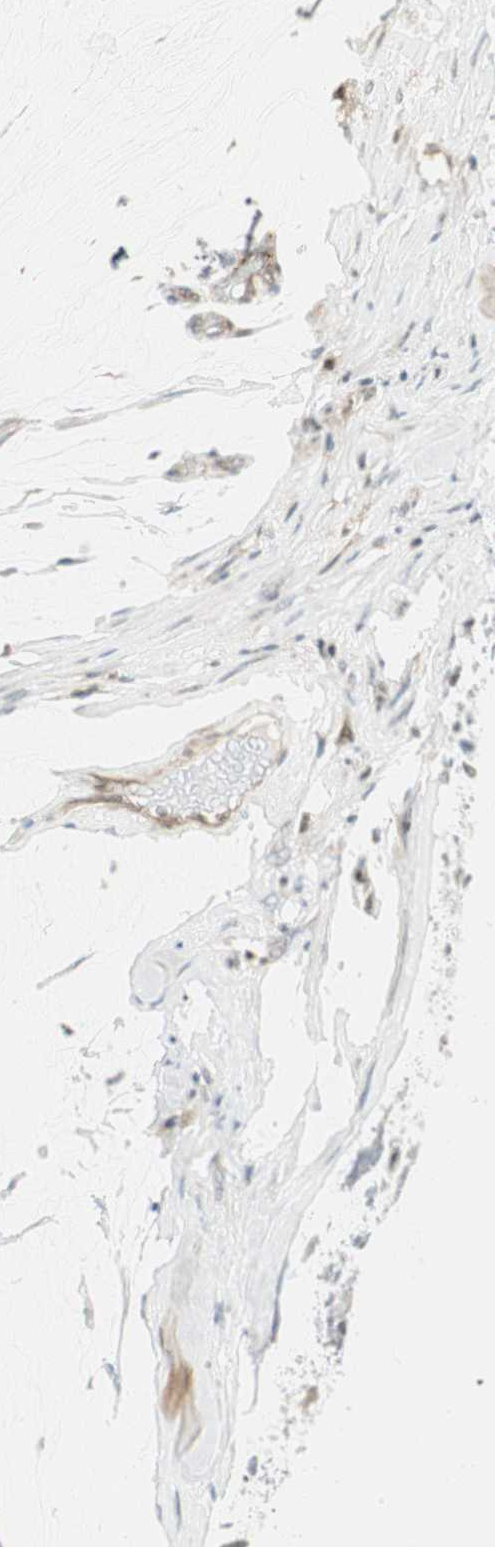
{"staining": {"intensity": "weak", "quantity": ">75%", "location": "cytoplasmic/membranous,nuclear"}, "tissue": "ovarian cancer", "cell_type": "Tumor cells", "image_type": "cancer", "snomed": [{"axis": "morphology", "description": "Cystadenocarcinoma, mucinous, NOS"}, {"axis": "topography", "description": "Ovary"}], "caption": "Protein staining displays weak cytoplasmic/membranous and nuclear positivity in approximately >75% of tumor cells in ovarian mucinous cystadenocarcinoma. (Stains: DAB in brown, nuclei in blue, Microscopy: brightfield microscopy at high magnification).", "gene": "PPP1CA", "patient": {"sex": "female", "age": 39}}